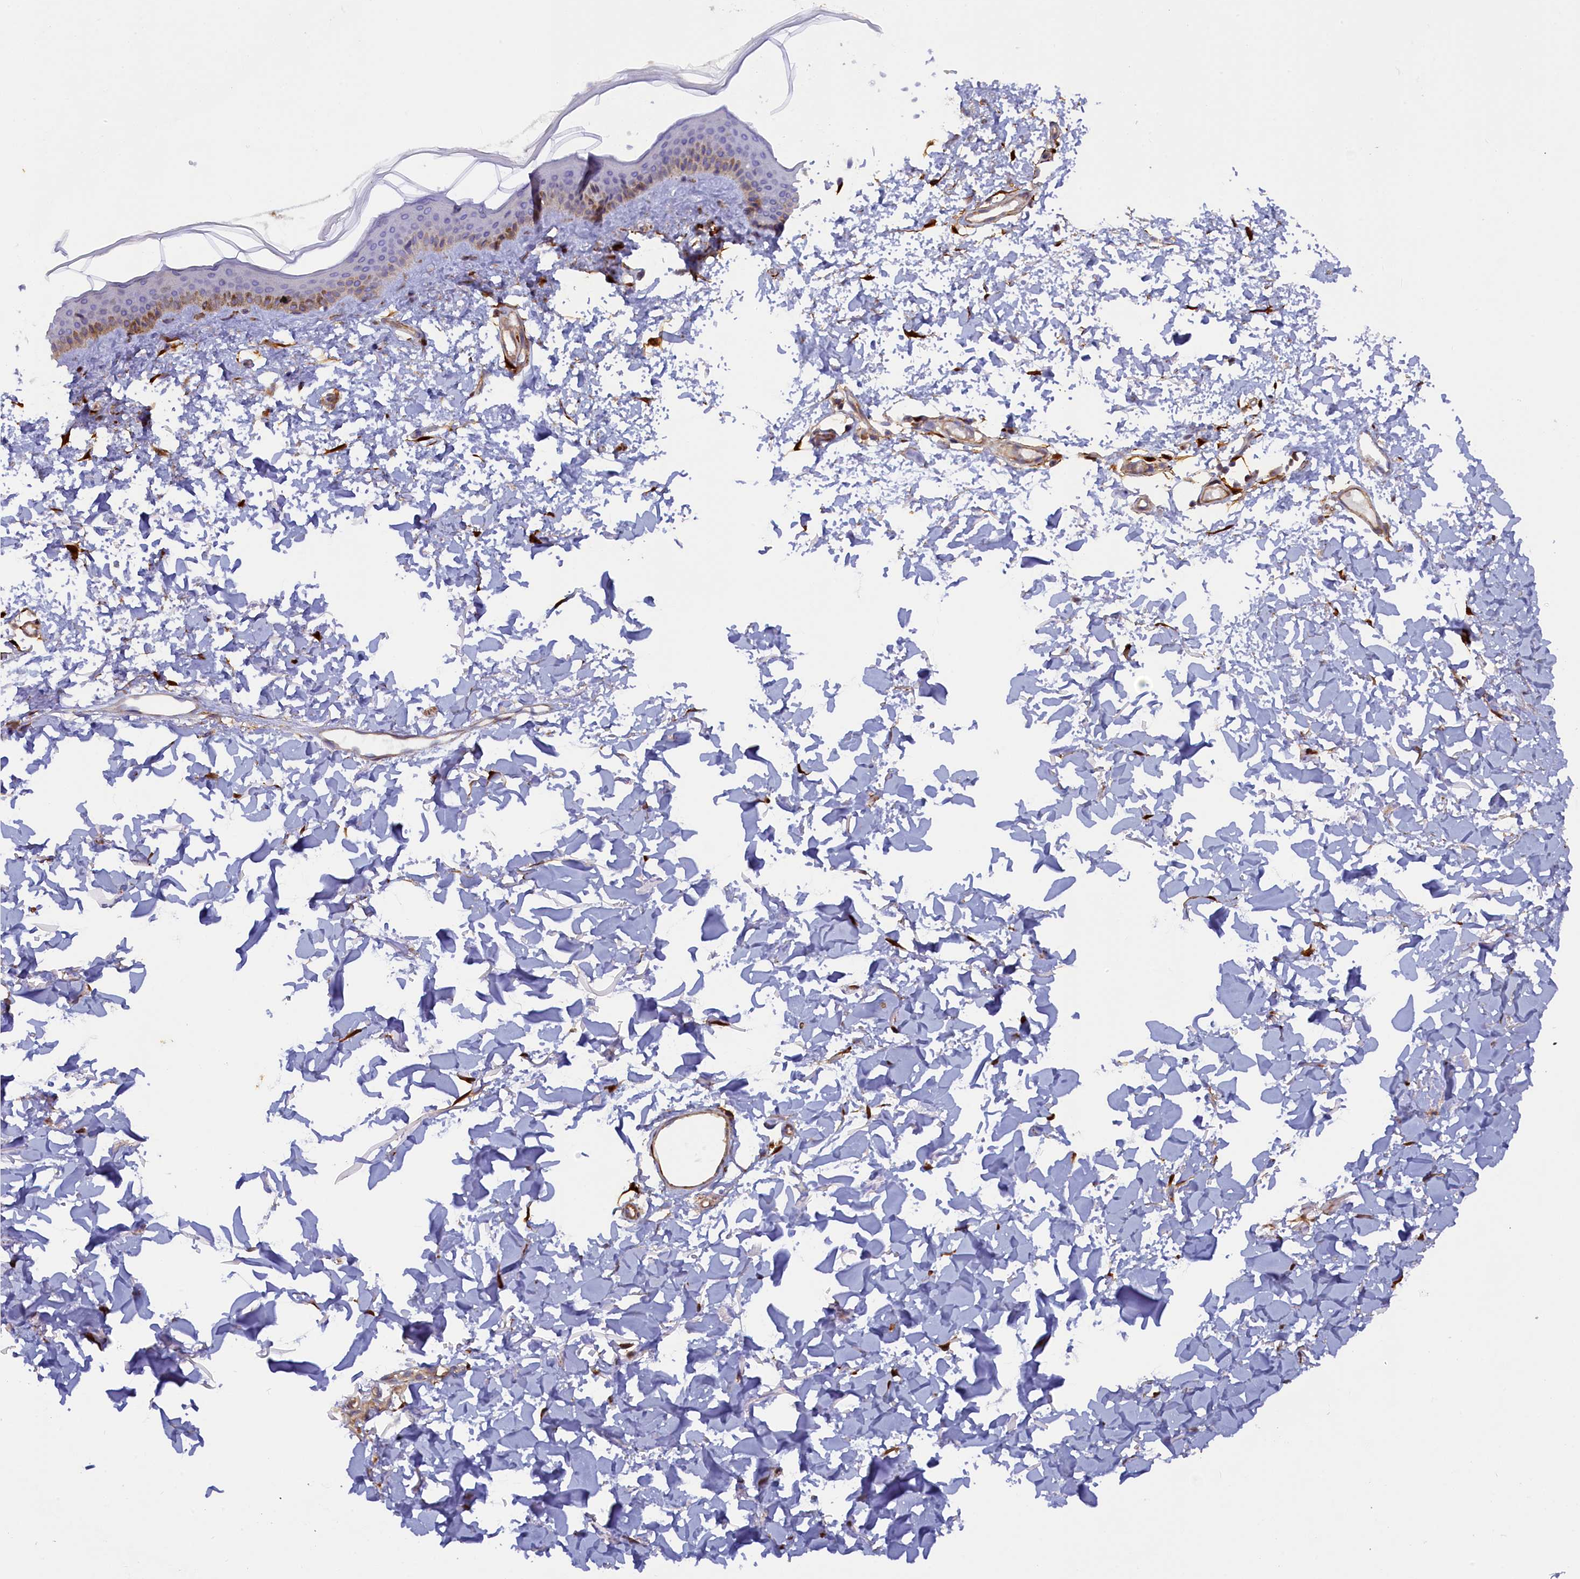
{"staining": {"intensity": "strong", "quantity": "25%-75%", "location": "cytoplasmic/membranous"}, "tissue": "skin", "cell_type": "Fibroblasts", "image_type": "normal", "snomed": [{"axis": "morphology", "description": "Normal tissue, NOS"}, {"axis": "topography", "description": "Skin"}], "caption": "High-power microscopy captured an IHC histopathology image of benign skin, revealing strong cytoplasmic/membranous expression in about 25%-75% of fibroblasts.", "gene": "POGLUT3", "patient": {"sex": "female", "age": 58}}